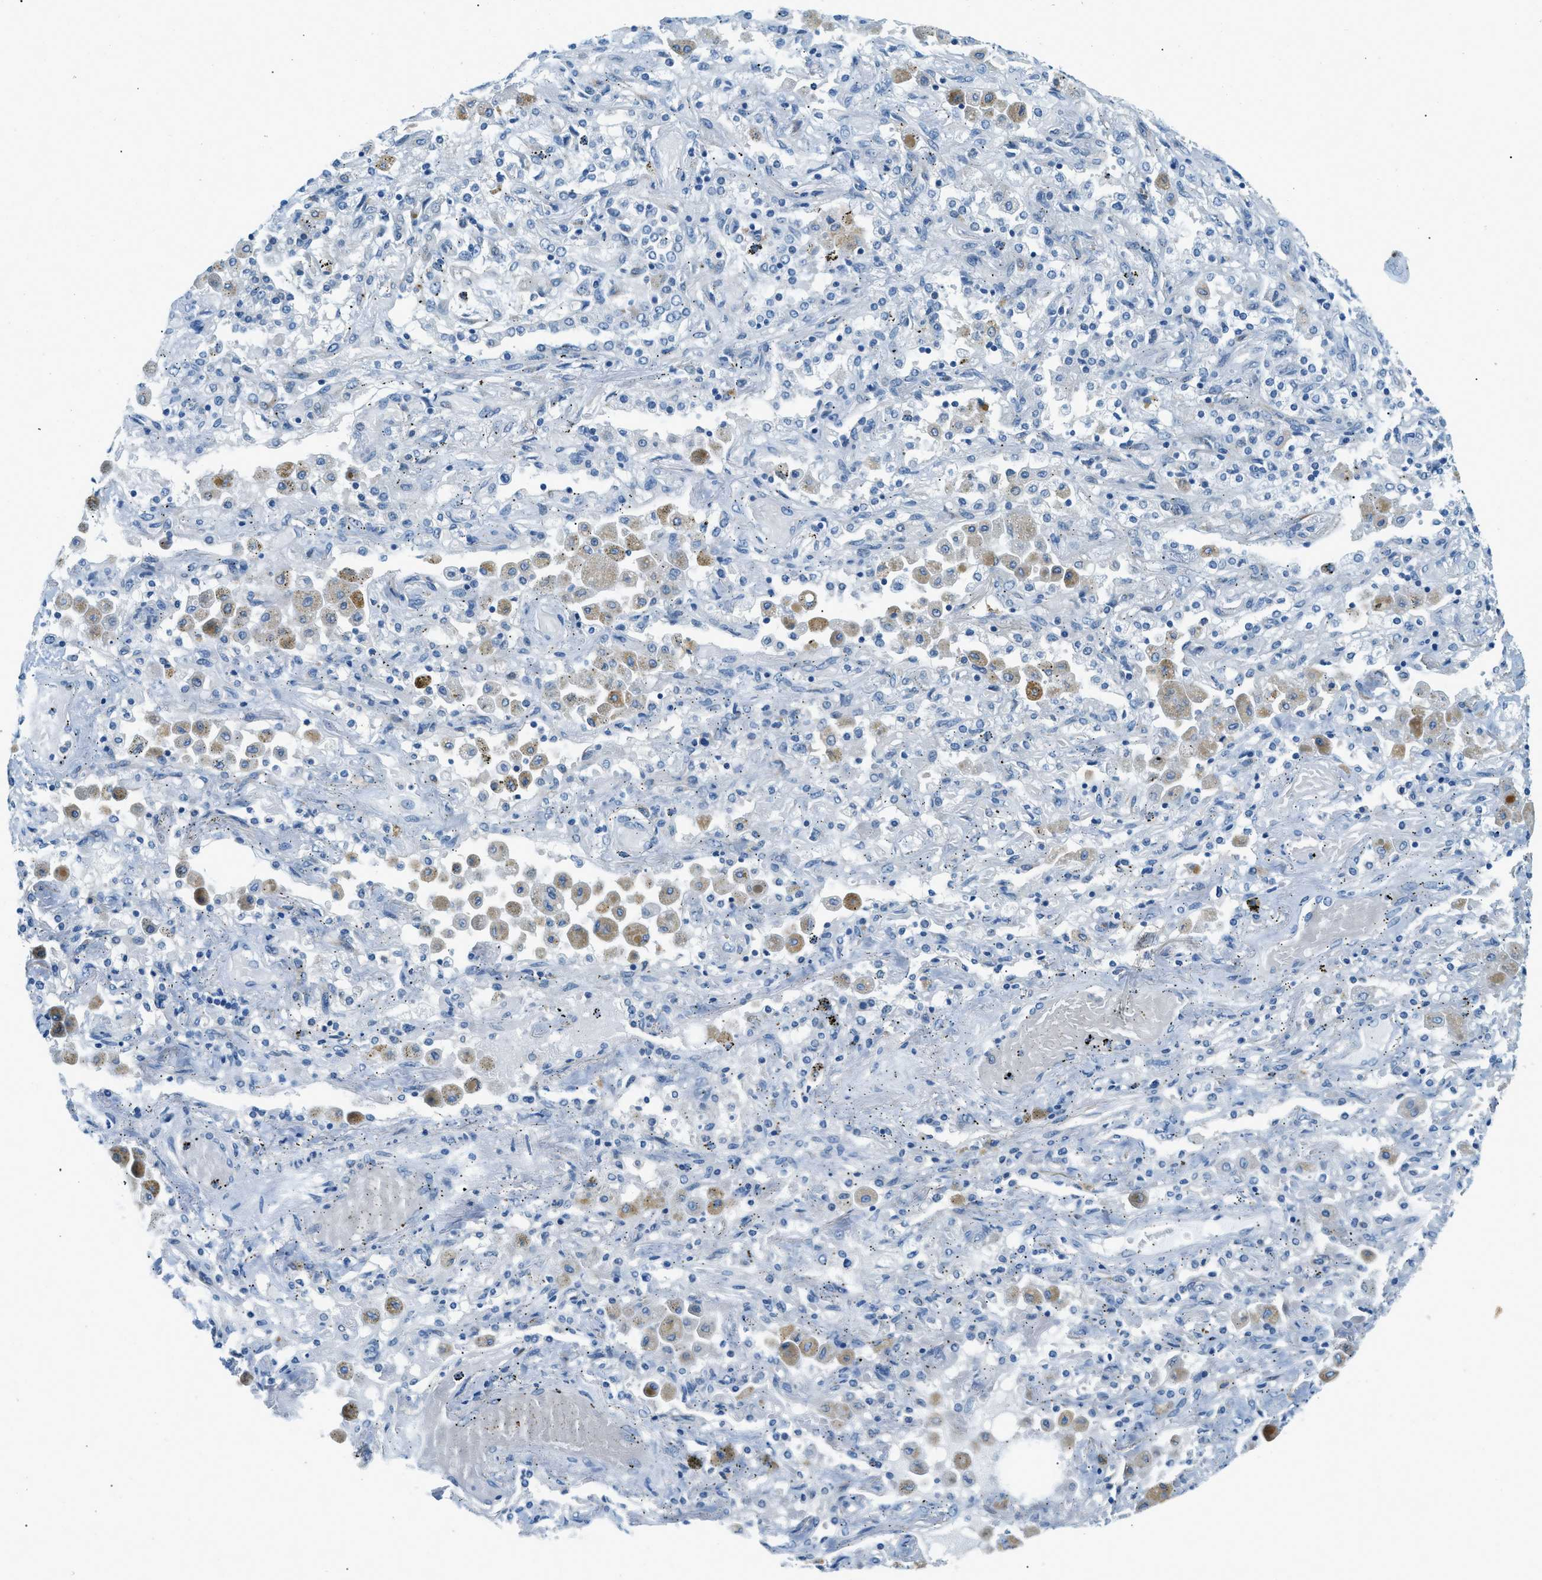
{"staining": {"intensity": "negative", "quantity": "none", "location": "none"}, "tissue": "lung cancer", "cell_type": "Tumor cells", "image_type": "cancer", "snomed": [{"axis": "morphology", "description": "Squamous cell carcinoma, NOS"}, {"axis": "topography", "description": "Lung"}], "caption": "Immunohistochemical staining of human lung cancer shows no significant staining in tumor cells.", "gene": "ZNF367", "patient": {"sex": "female", "age": 47}}